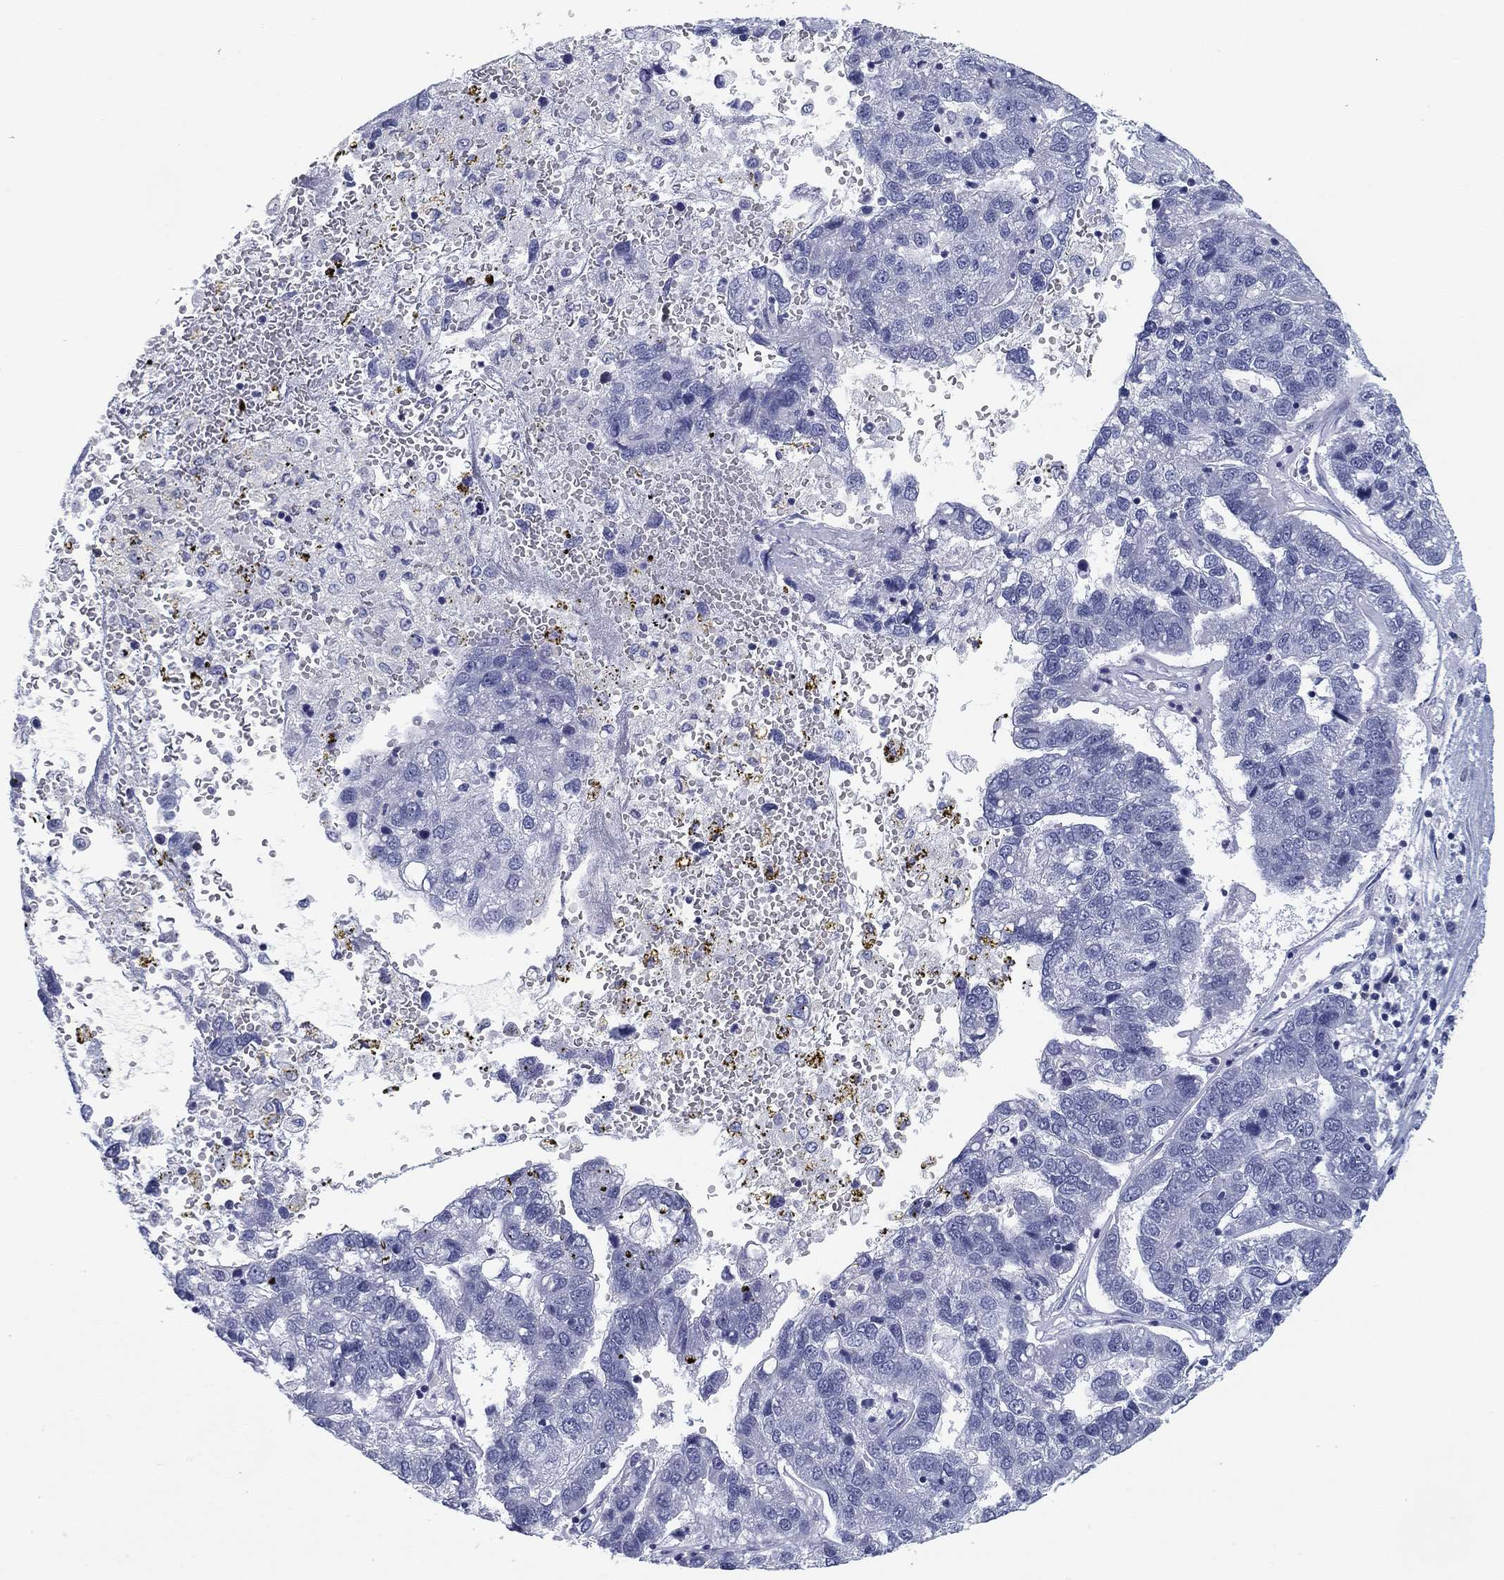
{"staining": {"intensity": "negative", "quantity": "none", "location": "none"}, "tissue": "pancreatic cancer", "cell_type": "Tumor cells", "image_type": "cancer", "snomed": [{"axis": "morphology", "description": "Adenocarcinoma, NOS"}, {"axis": "topography", "description": "Pancreas"}], "caption": "Pancreatic adenocarcinoma stained for a protein using immunohistochemistry reveals no staining tumor cells.", "gene": "CD79B", "patient": {"sex": "female", "age": 61}}